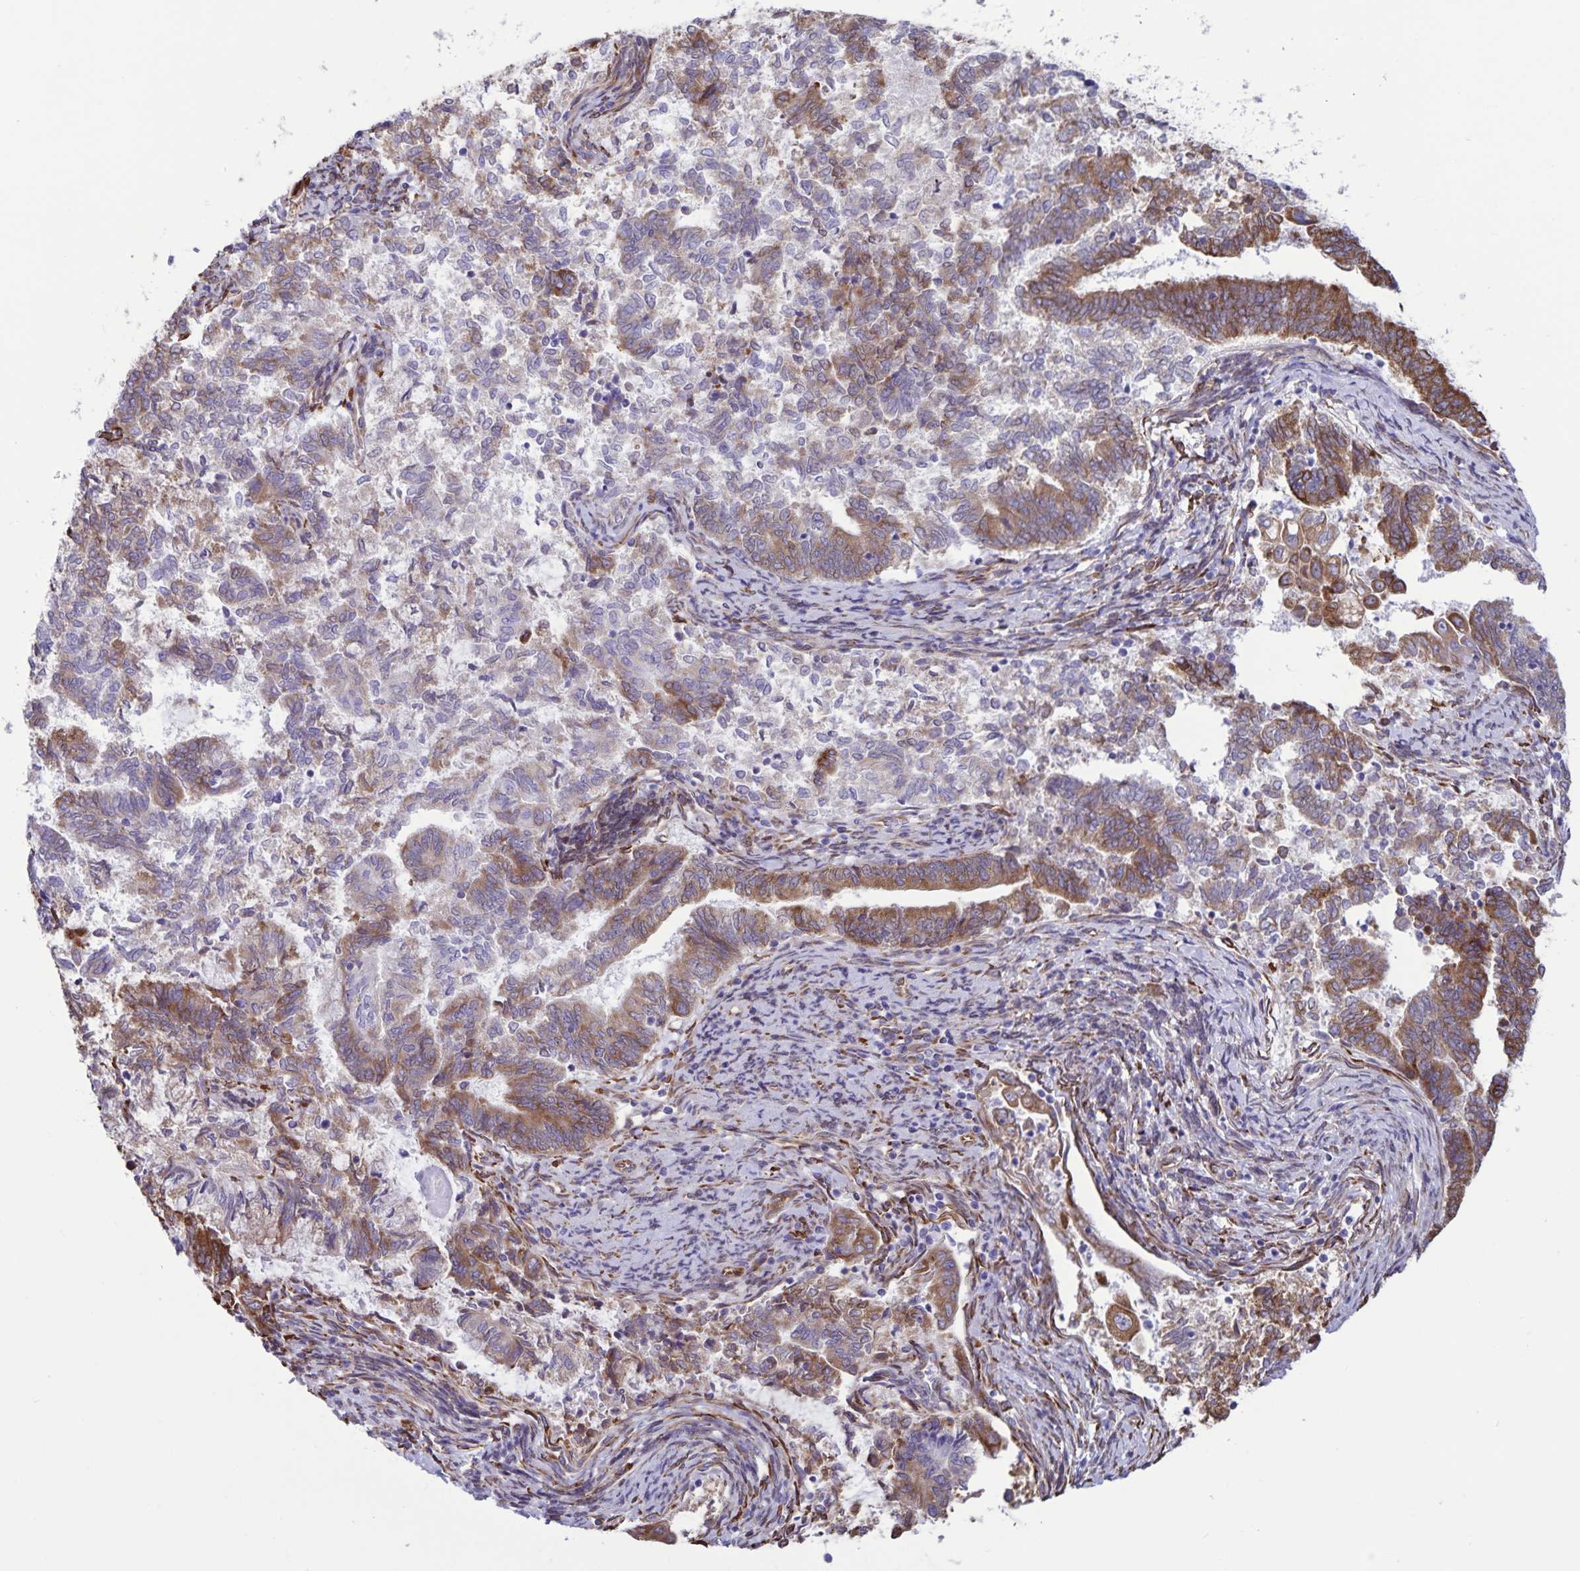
{"staining": {"intensity": "moderate", "quantity": "25%-75%", "location": "cytoplasmic/membranous"}, "tissue": "endometrial cancer", "cell_type": "Tumor cells", "image_type": "cancer", "snomed": [{"axis": "morphology", "description": "Adenocarcinoma, NOS"}, {"axis": "topography", "description": "Endometrium"}], "caption": "About 25%-75% of tumor cells in endometrial cancer demonstrate moderate cytoplasmic/membranous protein staining as visualized by brown immunohistochemical staining.", "gene": "RCN1", "patient": {"sex": "female", "age": 65}}